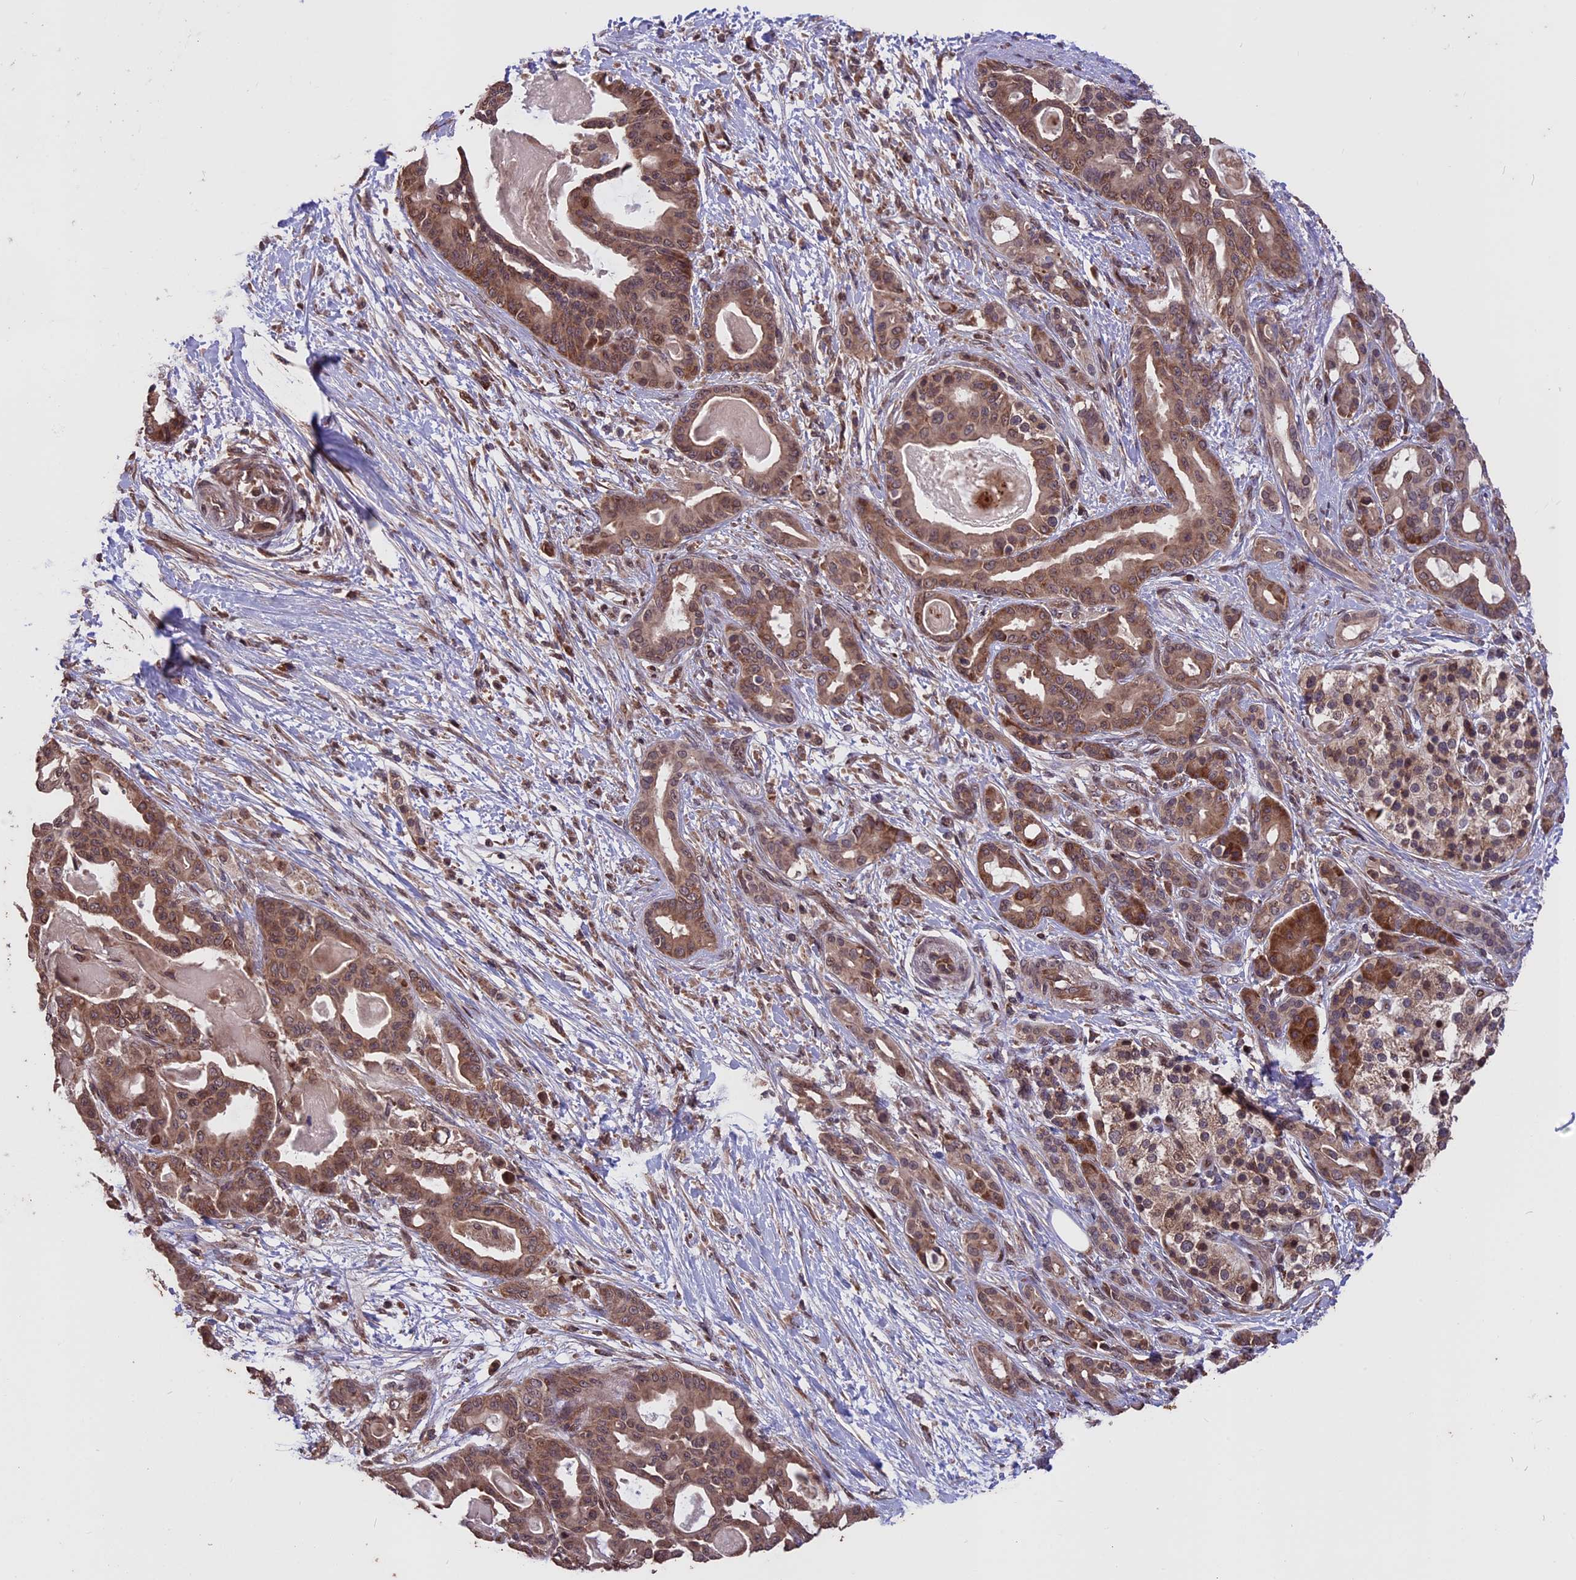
{"staining": {"intensity": "moderate", "quantity": ">75%", "location": "cytoplasmic/membranous,nuclear"}, "tissue": "pancreatic cancer", "cell_type": "Tumor cells", "image_type": "cancer", "snomed": [{"axis": "morphology", "description": "Adenocarcinoma, NOS"}, {"axis": "topography", "description": "Pancreas"}], "caption": "An image of adenocarcinoma (pancreatic) stained for a protein exhibits moderate cytoplasmic/membranous and nuclear brown staining in tumor cells.", "gene": "ZNF598", "patient": {"sex": "male", "age": 63}}